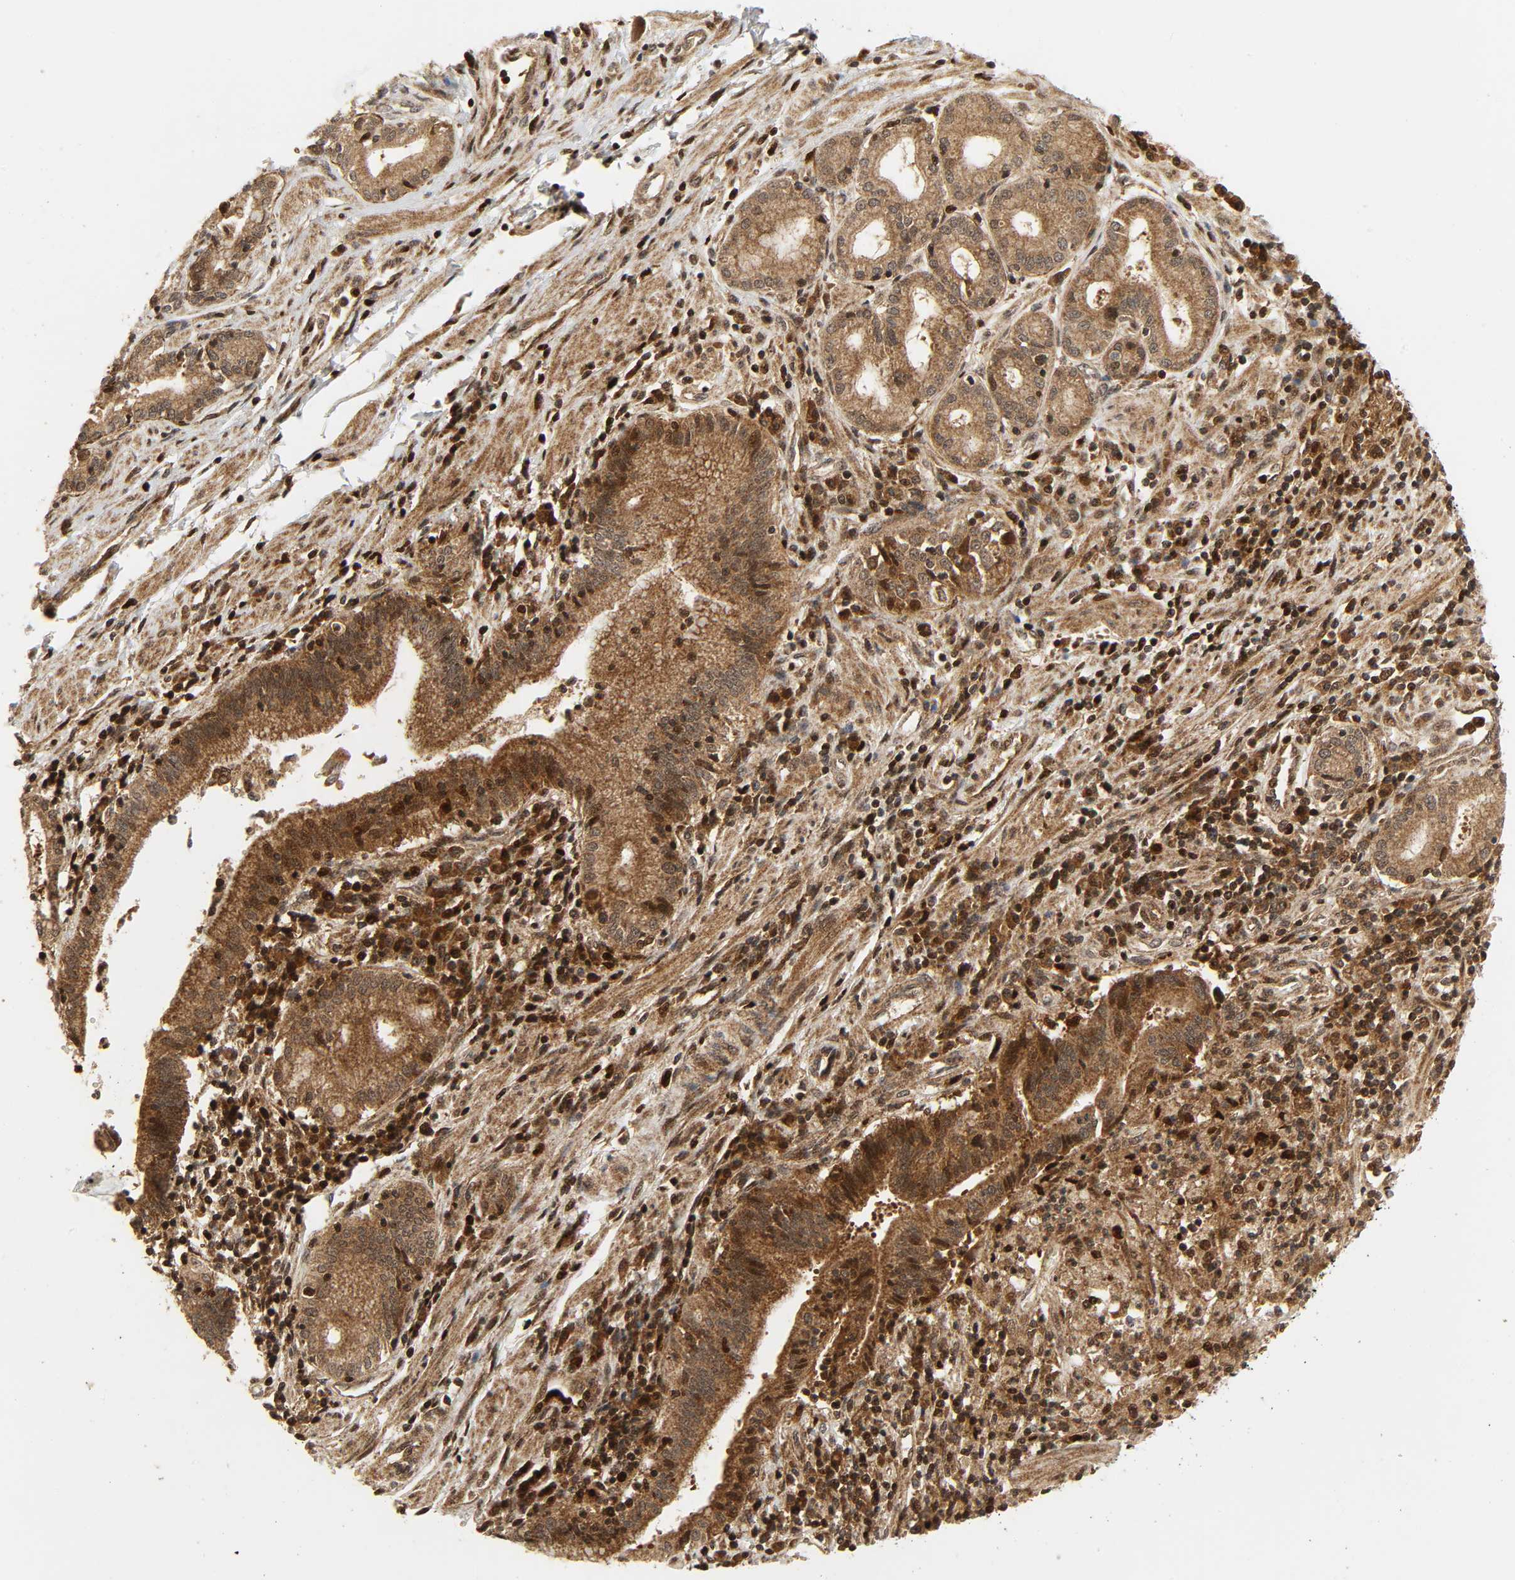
{"staining": {"intensity": "moderate", "quantity": ">75%", "location": "cytoplasmic/membranous"}, "tissue": "pancreatic cancer", "cell_type": "Tumor cells", "image_type": "cancer", "snomed": [{"axis": "morphology", "description": "Adenocarcinoma, NOS"}, {"axis": "topography", "description": "Pancreas"}], "caption": "The micrograph shows a brown stain indicating the presence of a protein in the cytoplasmic/membranous of tumor cells in pancreatic adenocarcinoma. (Brightfield microscopy of DAB IHC at high magnification).", "gene": "CHUK", "patient": {"sex": "female", "age": 48}}